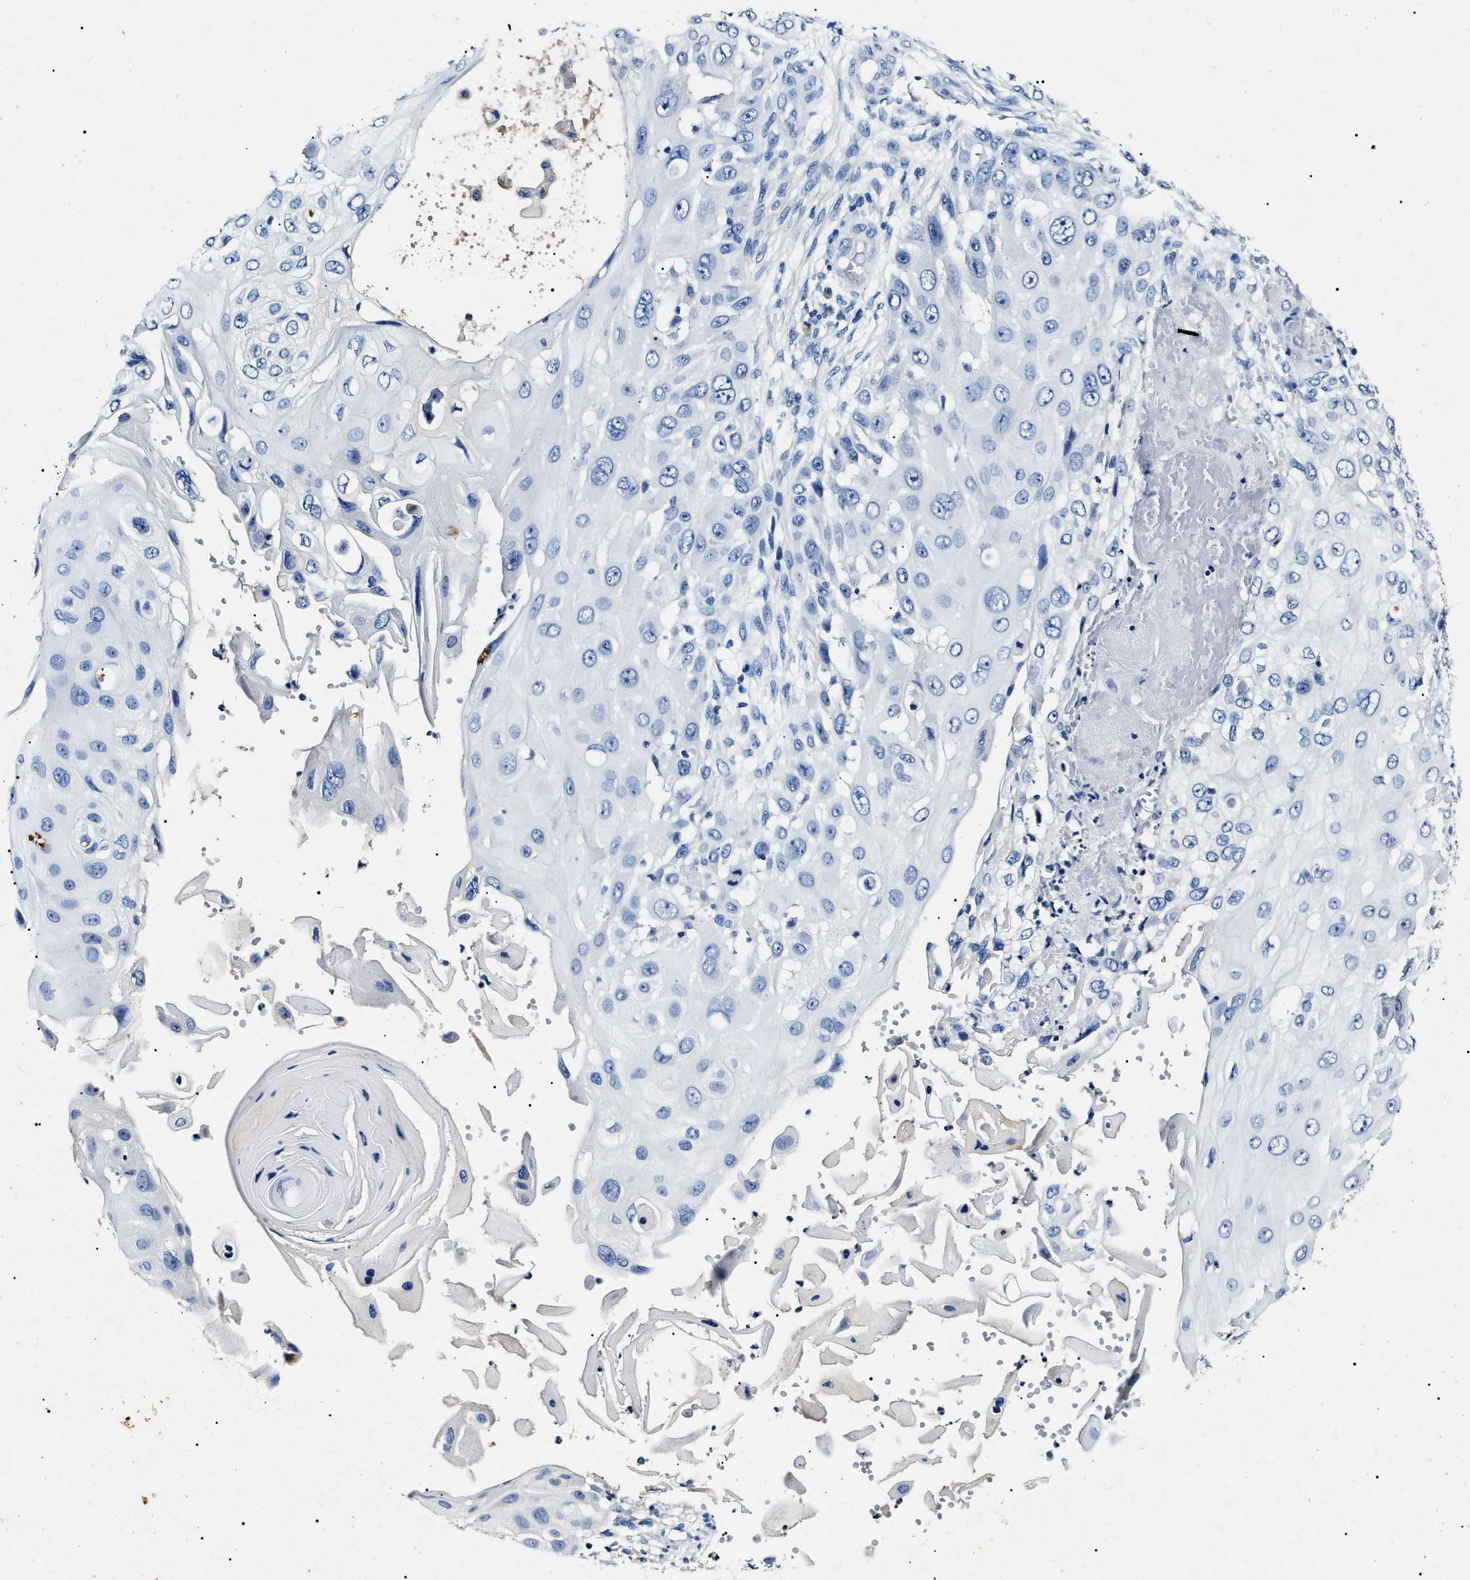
{"staining": {"intensity": "negative", "quantity": "none", "location": "none"}, "tissue": "skin cancer", "cell_type": "Tumor cells", "image_type": "cancer", "snomed": [{"axis": "morphology", "description": "Squamous cell carcinoma, NOS"}, {"axis": "topography", "description": "Skin"}], "caption": "Human skin cancer (squamous cell carcinoma) stained for a protein using IHC reveals no expression in tumor cells.", "gene": "LRRC8E", "patient": {"sex": "female", "age": 44}}